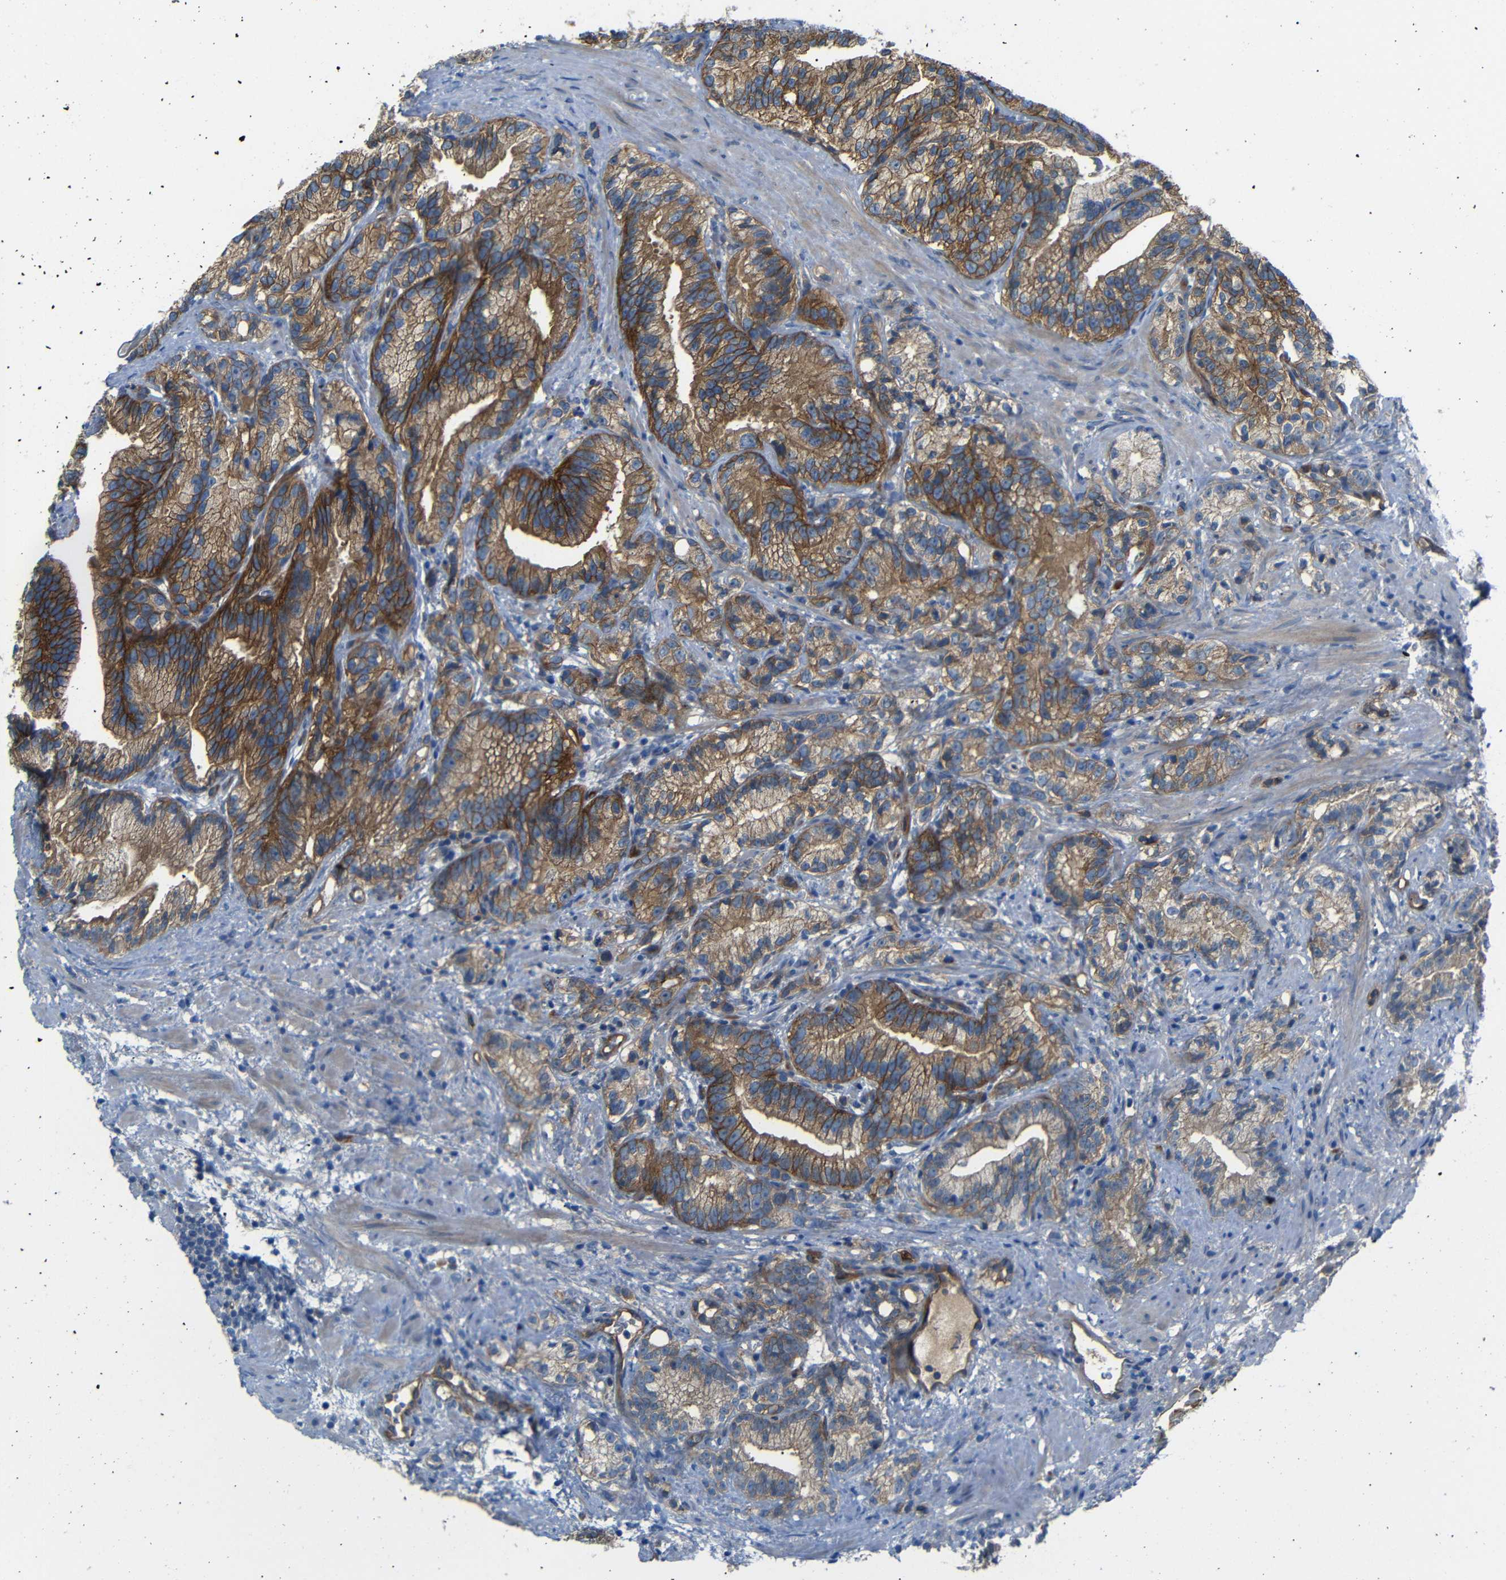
{"staining": {"intensity": "moderate", "quantity": "25%-75%", "location": "cytoplasmic/membranous"}, "tissue": "prostate cancer", "cell_type": "Tumor cells", "image_type": "cancer", "snomed": [{"axis": "morphology", "description": "Adenocarcinoma, Low grade"}, {"axis": "topography", "description": "Prostate"}], "caption": "A histopathology image of prostate low-grade adenocarcinoma stained for a protein reveals moderate cytoplasmic/membranous brown staining in tumor cells. (DAB (3,3'-diaminobenzidine) IHC with brightfield microscopy, high magnification).", "gene": "MYO1B", "patient": {"sex": "male", "age": 89}}